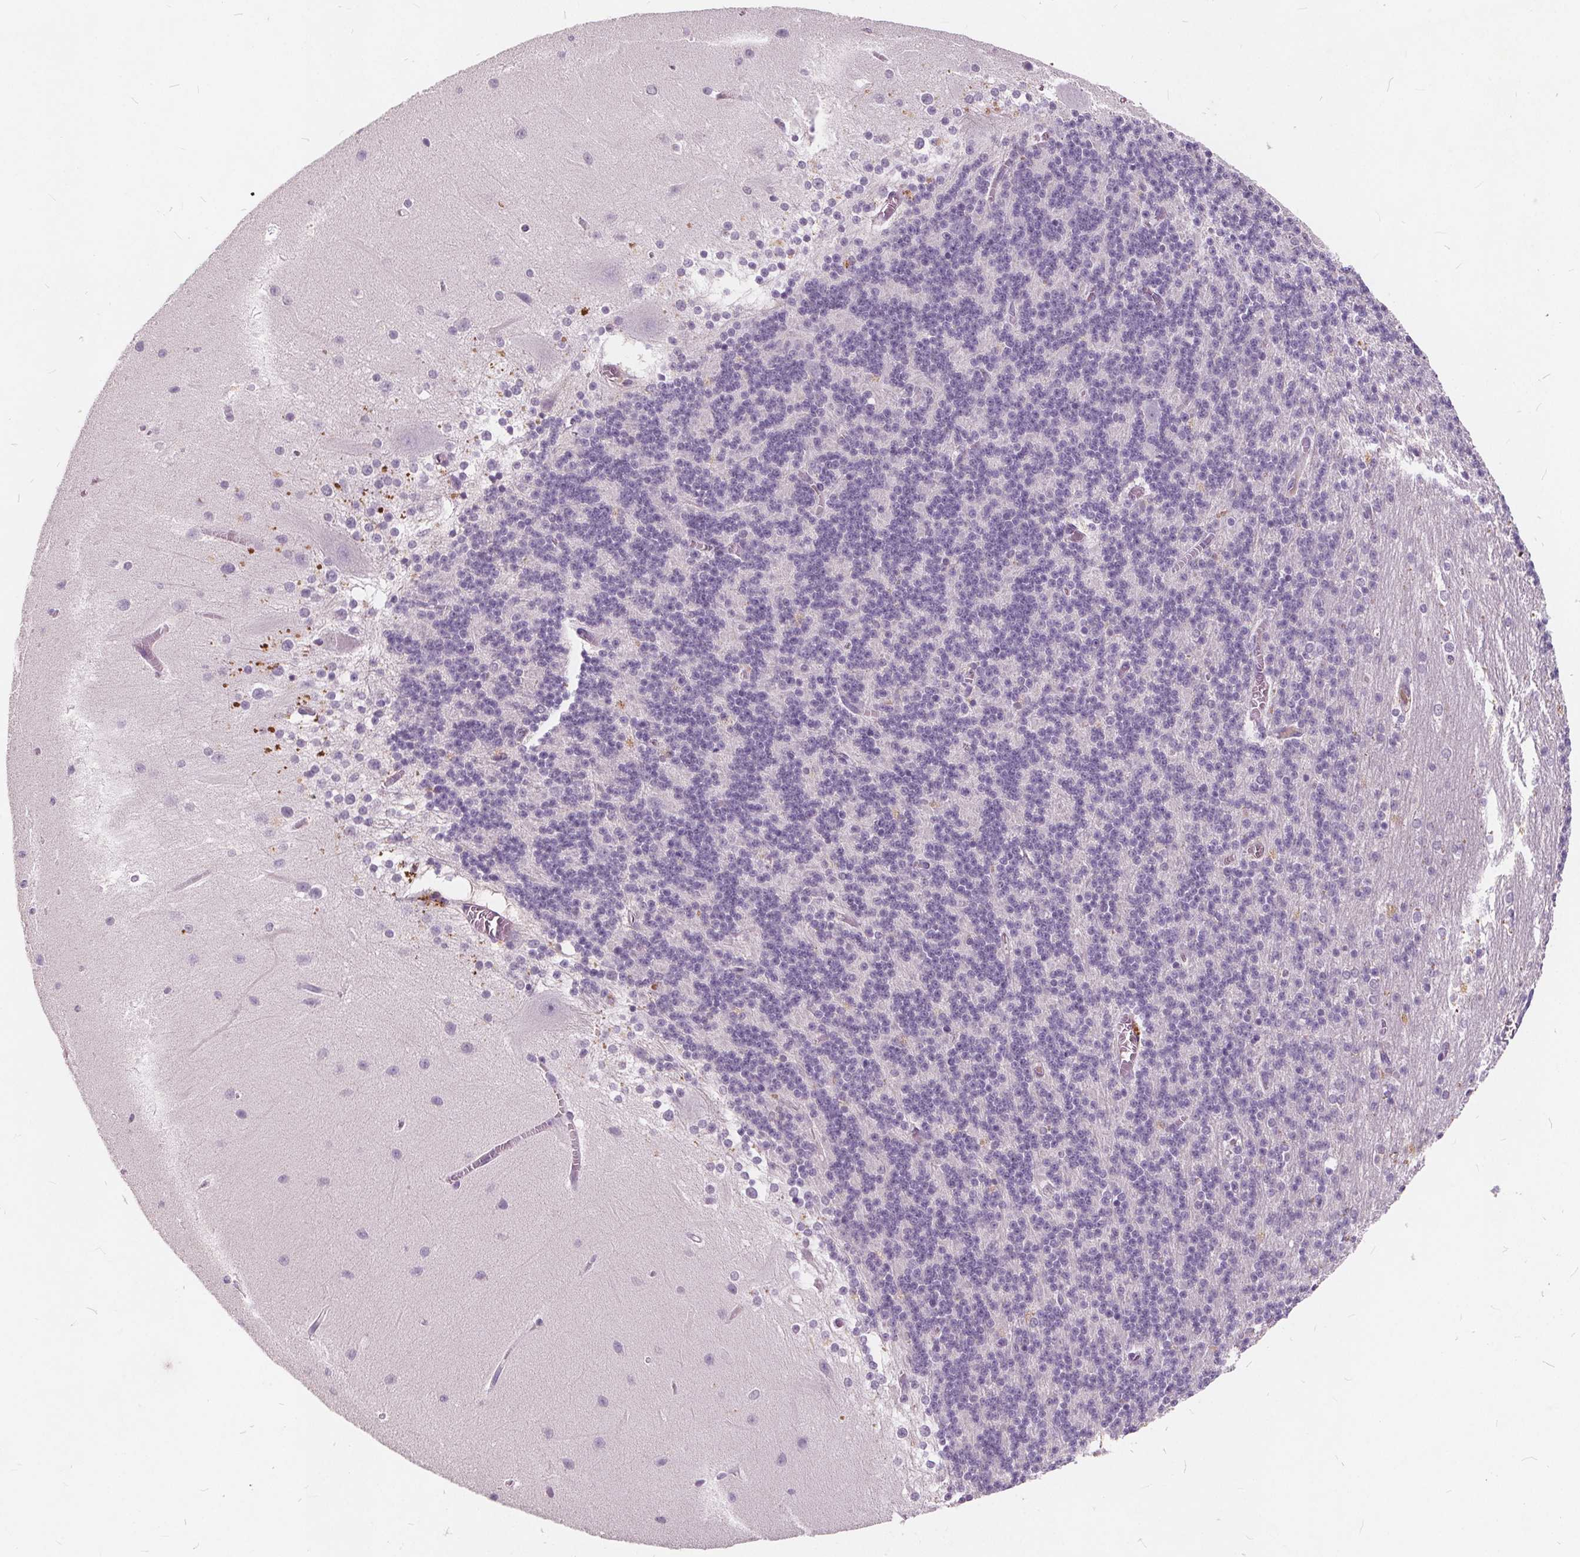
{"staining": {"intensity": "negative", "quantity": "none", "location": "none"}, "tissue": "cerebellum", "cell_type": "Cells in granular layer", "image_type": "normal", "snomed": [{"axis": "morphology", "description": "Normal tissue, NOS"}, {"axis": "topography", "description": "Cerebellum"}], "caption": "Cerebellum stained for a protein using IHC exhibits no positivity cells in granular layer.", "gene": "PLA2G2E", "patient": {"sex": "female", "age": 54}}